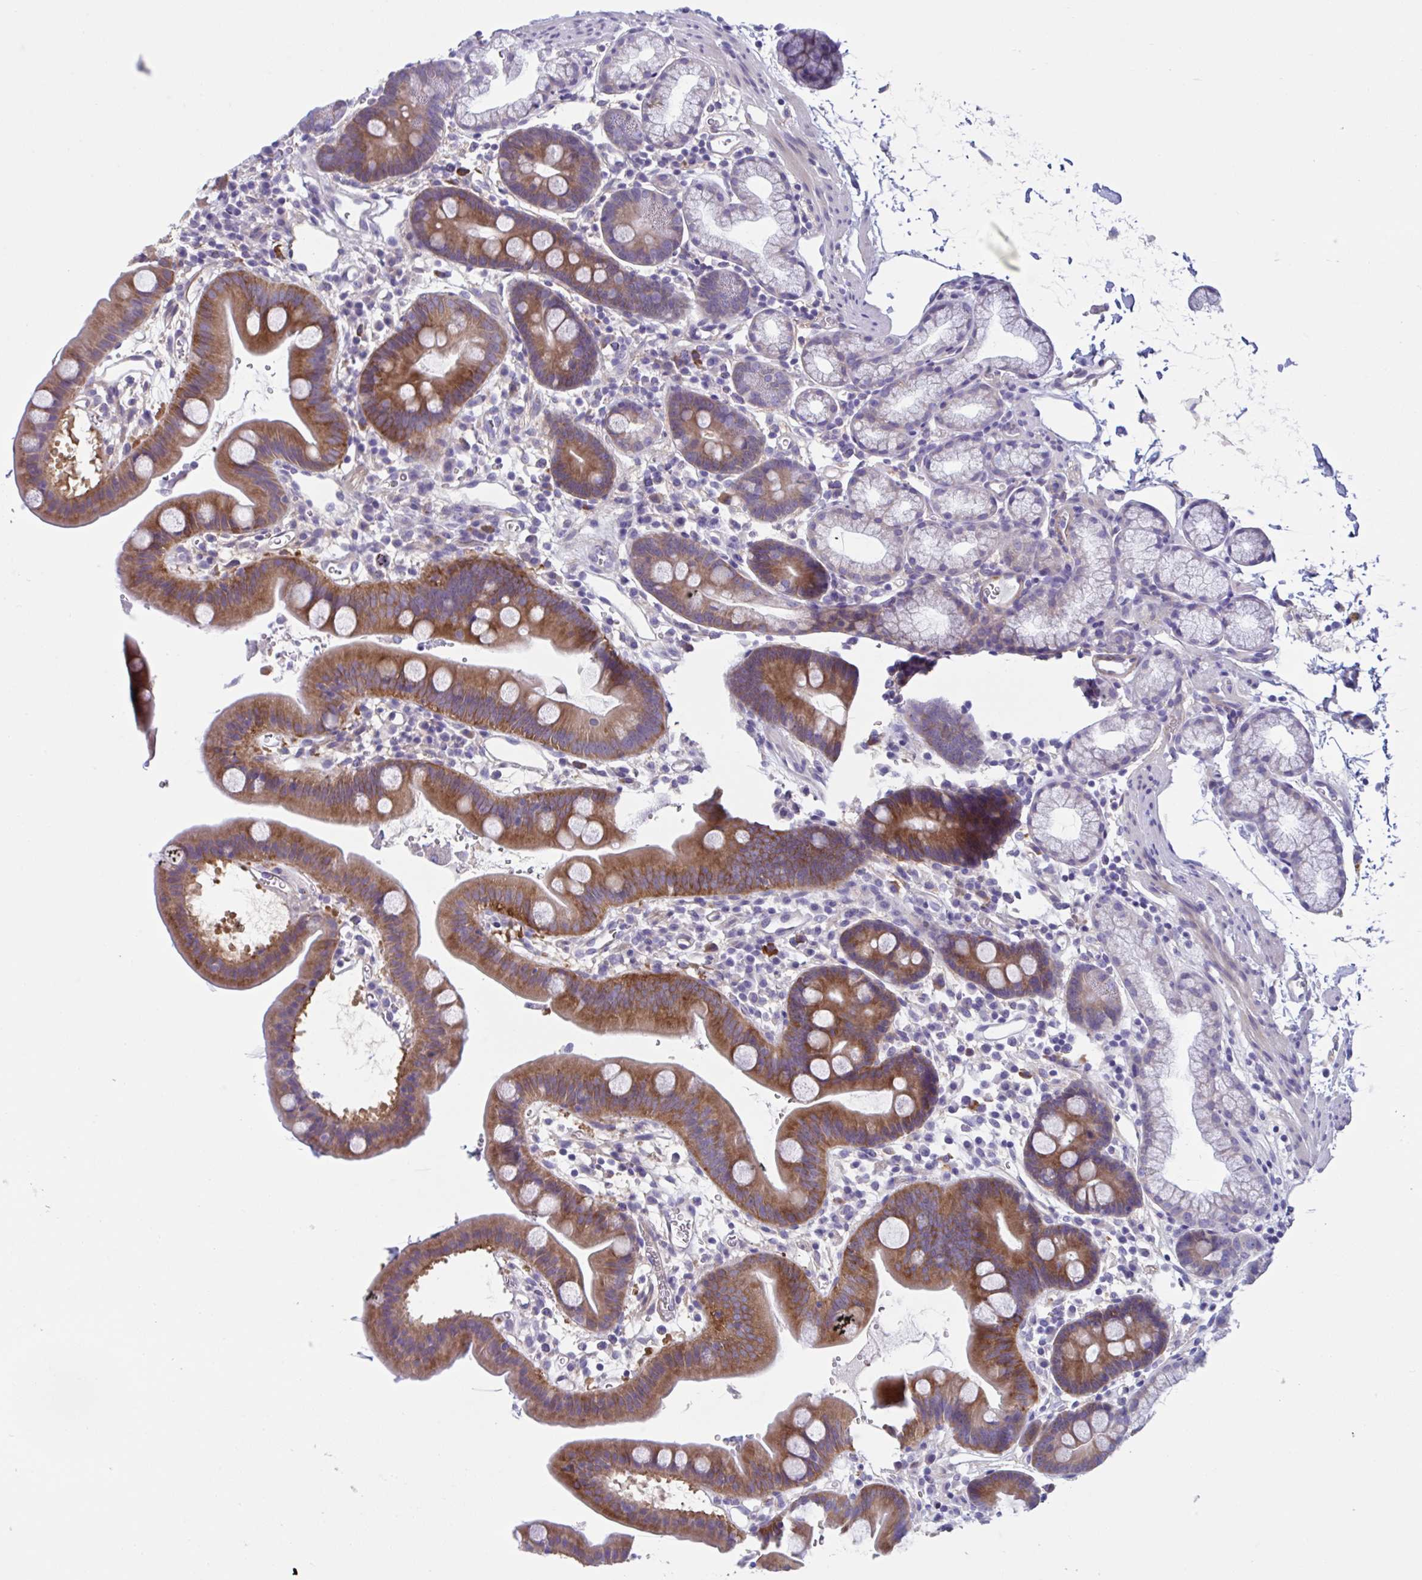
{"staining": {"intensity": "moderate", "quantity": ">75%", "location": "cytoplasmic/membranous"}, "tissue": "duodenum", "cell_type": "Glandular cells", "image_type": "normal", "snomed": [{"axis": "morphology", "description": "Normal tissue, NOS"}, {"axis": "topography", "description": "Duodenum"}], "caption": "The immunohistochemical stain highlights moderate cytoplasmic/membranous positivity in glandular cells of unremarkable duodenum. (DAB IHC with brightfield microscopy, high magnification).", "gene": "LPIN3", "patient": {"sex": "male", "age": 59}}